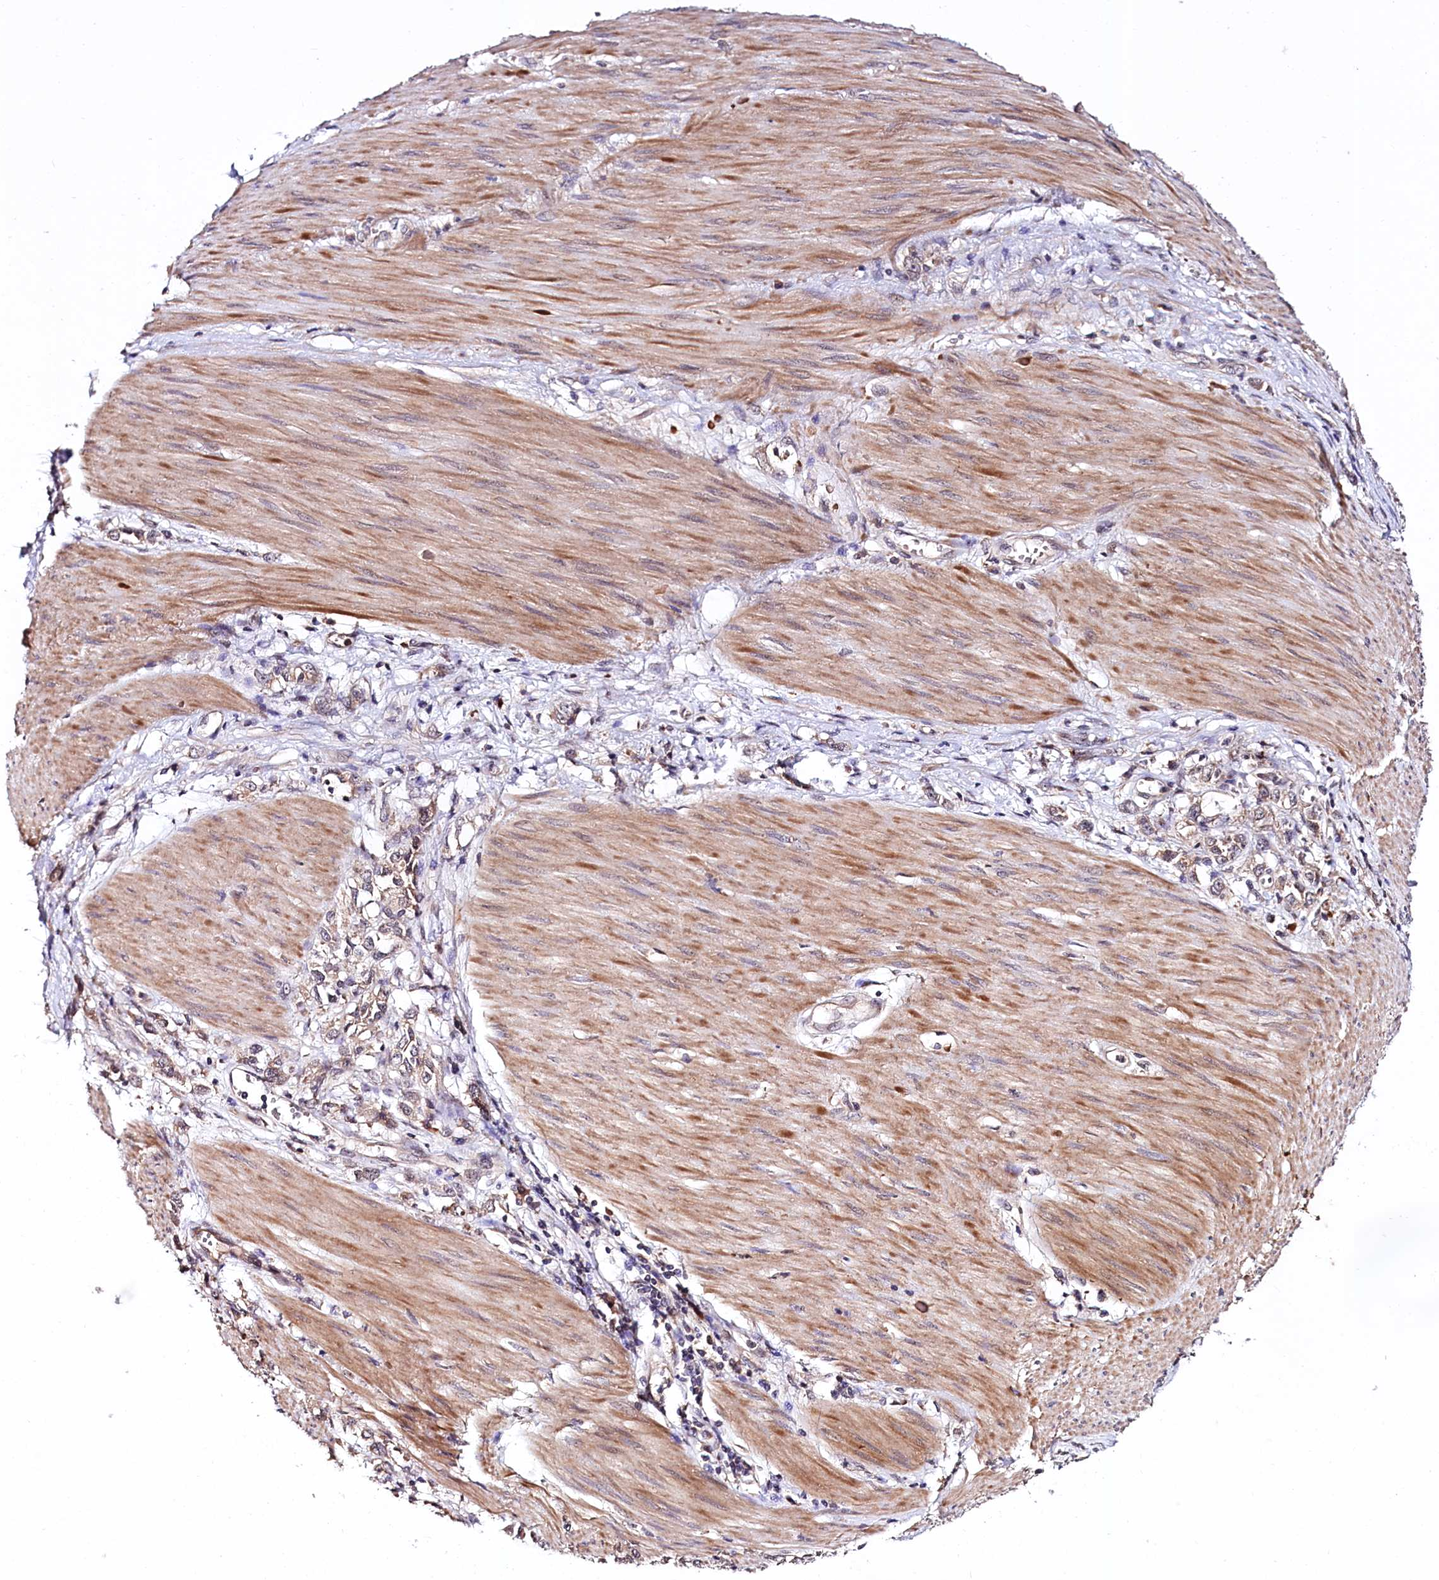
{"staining": {"intensity": "weak", "quantity": "25%-75%", "location": "cytoplasmic/membranous"}, "tissue": "stomach cancer", "cell_type": "Tumor cells", "image_type": "cancer", "snomed": [{"axis": "morphology", "description": "Adenocarcinoma, NOS"}, {"axis": "topography", "description": "Stomach"}], "caption": "Protein staining exhibits weak cytoplasmic/membranous positivity in approximately 25%-75% of tumor cells in stomach adenocarcinoma.", "gene": "UBE3A", "patient": {"sex": "female", "age": 76}}